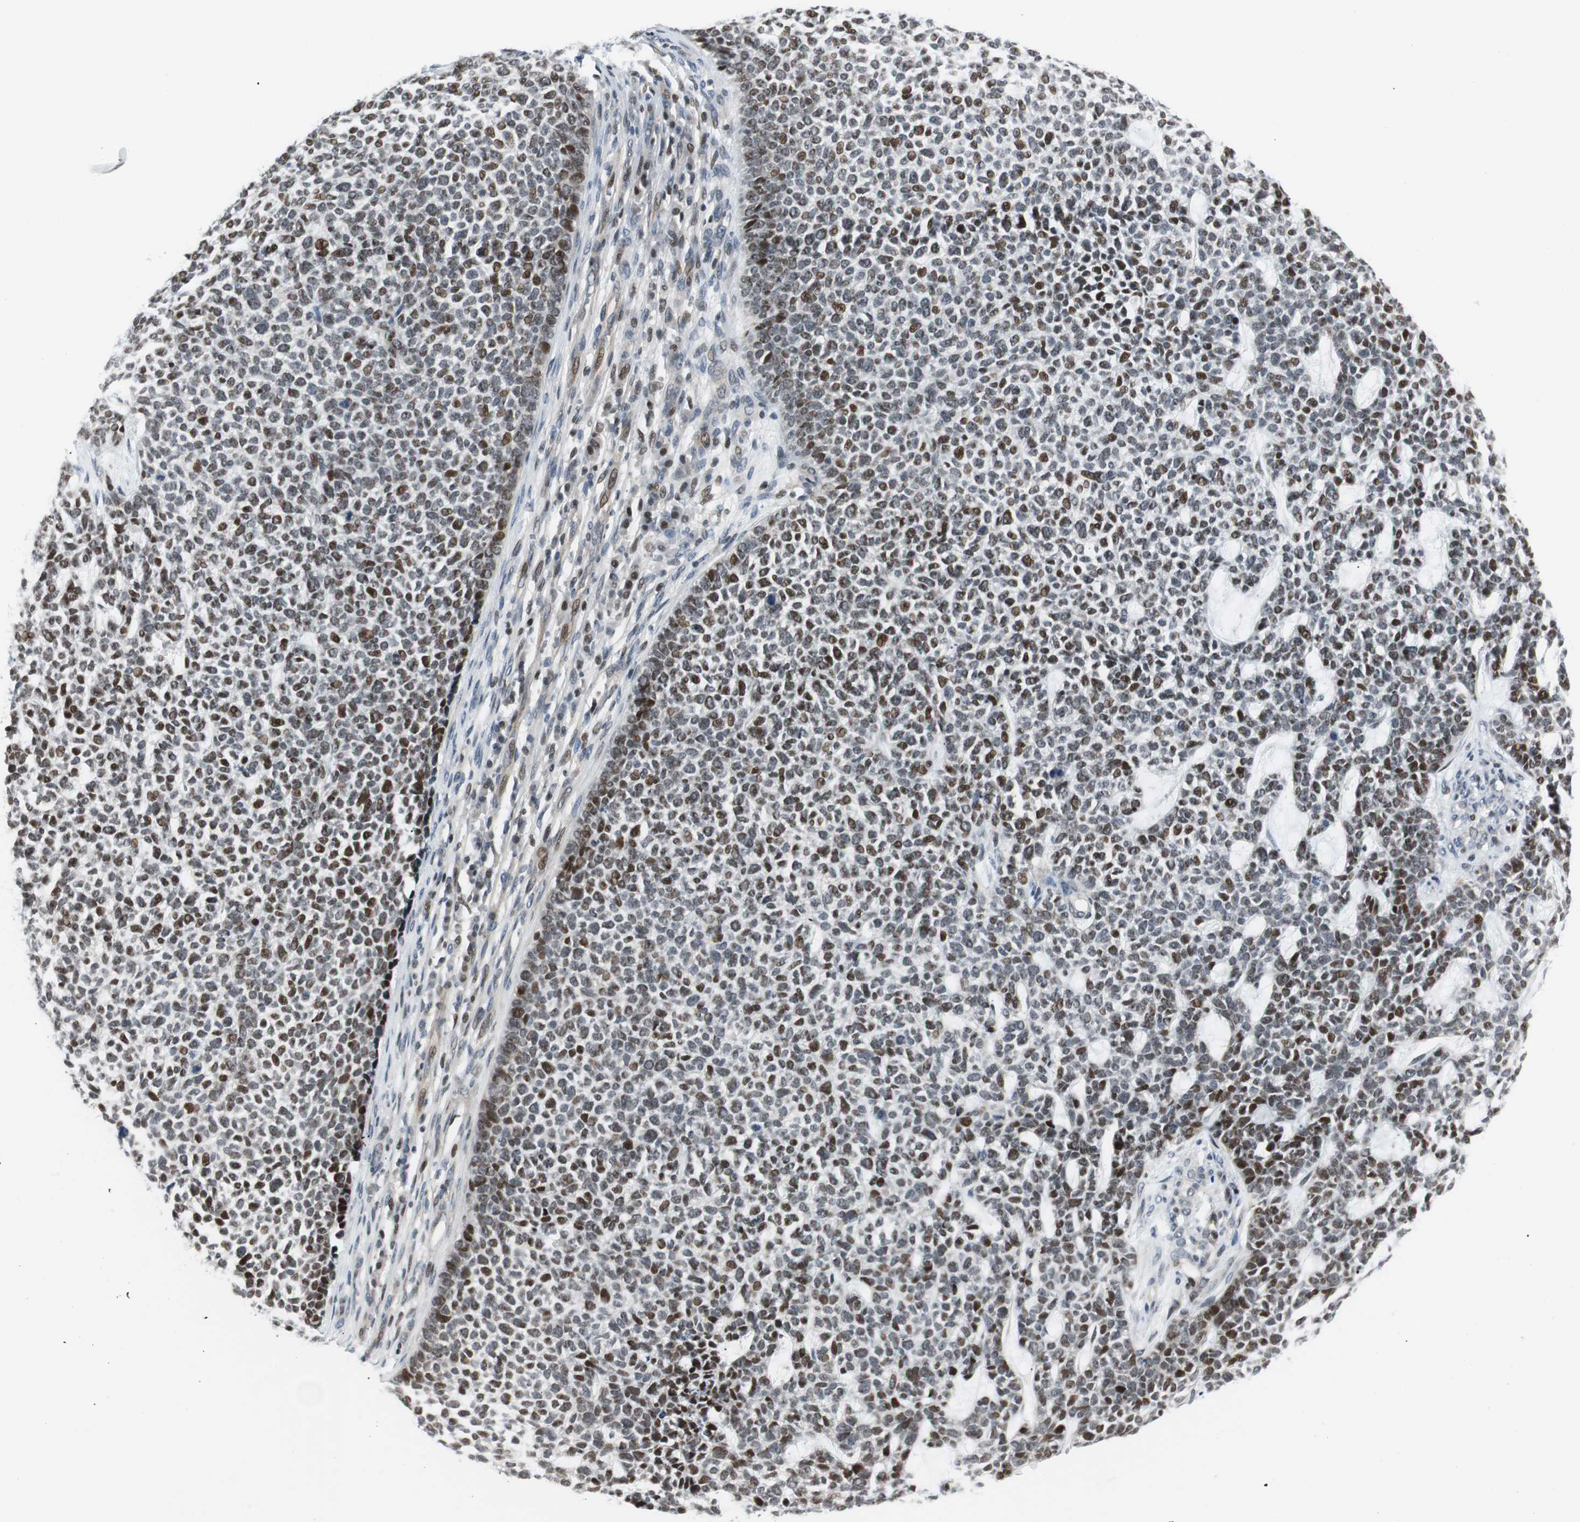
{"staining": {"intensity": "moderate", "quantity": "25%-75%", "location": "nuclear"}, "tissue": "skin cancer", "cell_type": "Tumor cells", "image_type": "cancer", "snomed": [{"axis": "morphology", "description": "Basal cell carcinoma"}, {"axis": "topography", "description": "Skin"}], "caption": "Human skin basal cell carcinoma stained with a brown dye demonstrates moderate nuclear positive positivity in approximately 25%-75% of tumor cells.", "gene": "RAD1", "patient": {"sex": "female", "age": 84}}